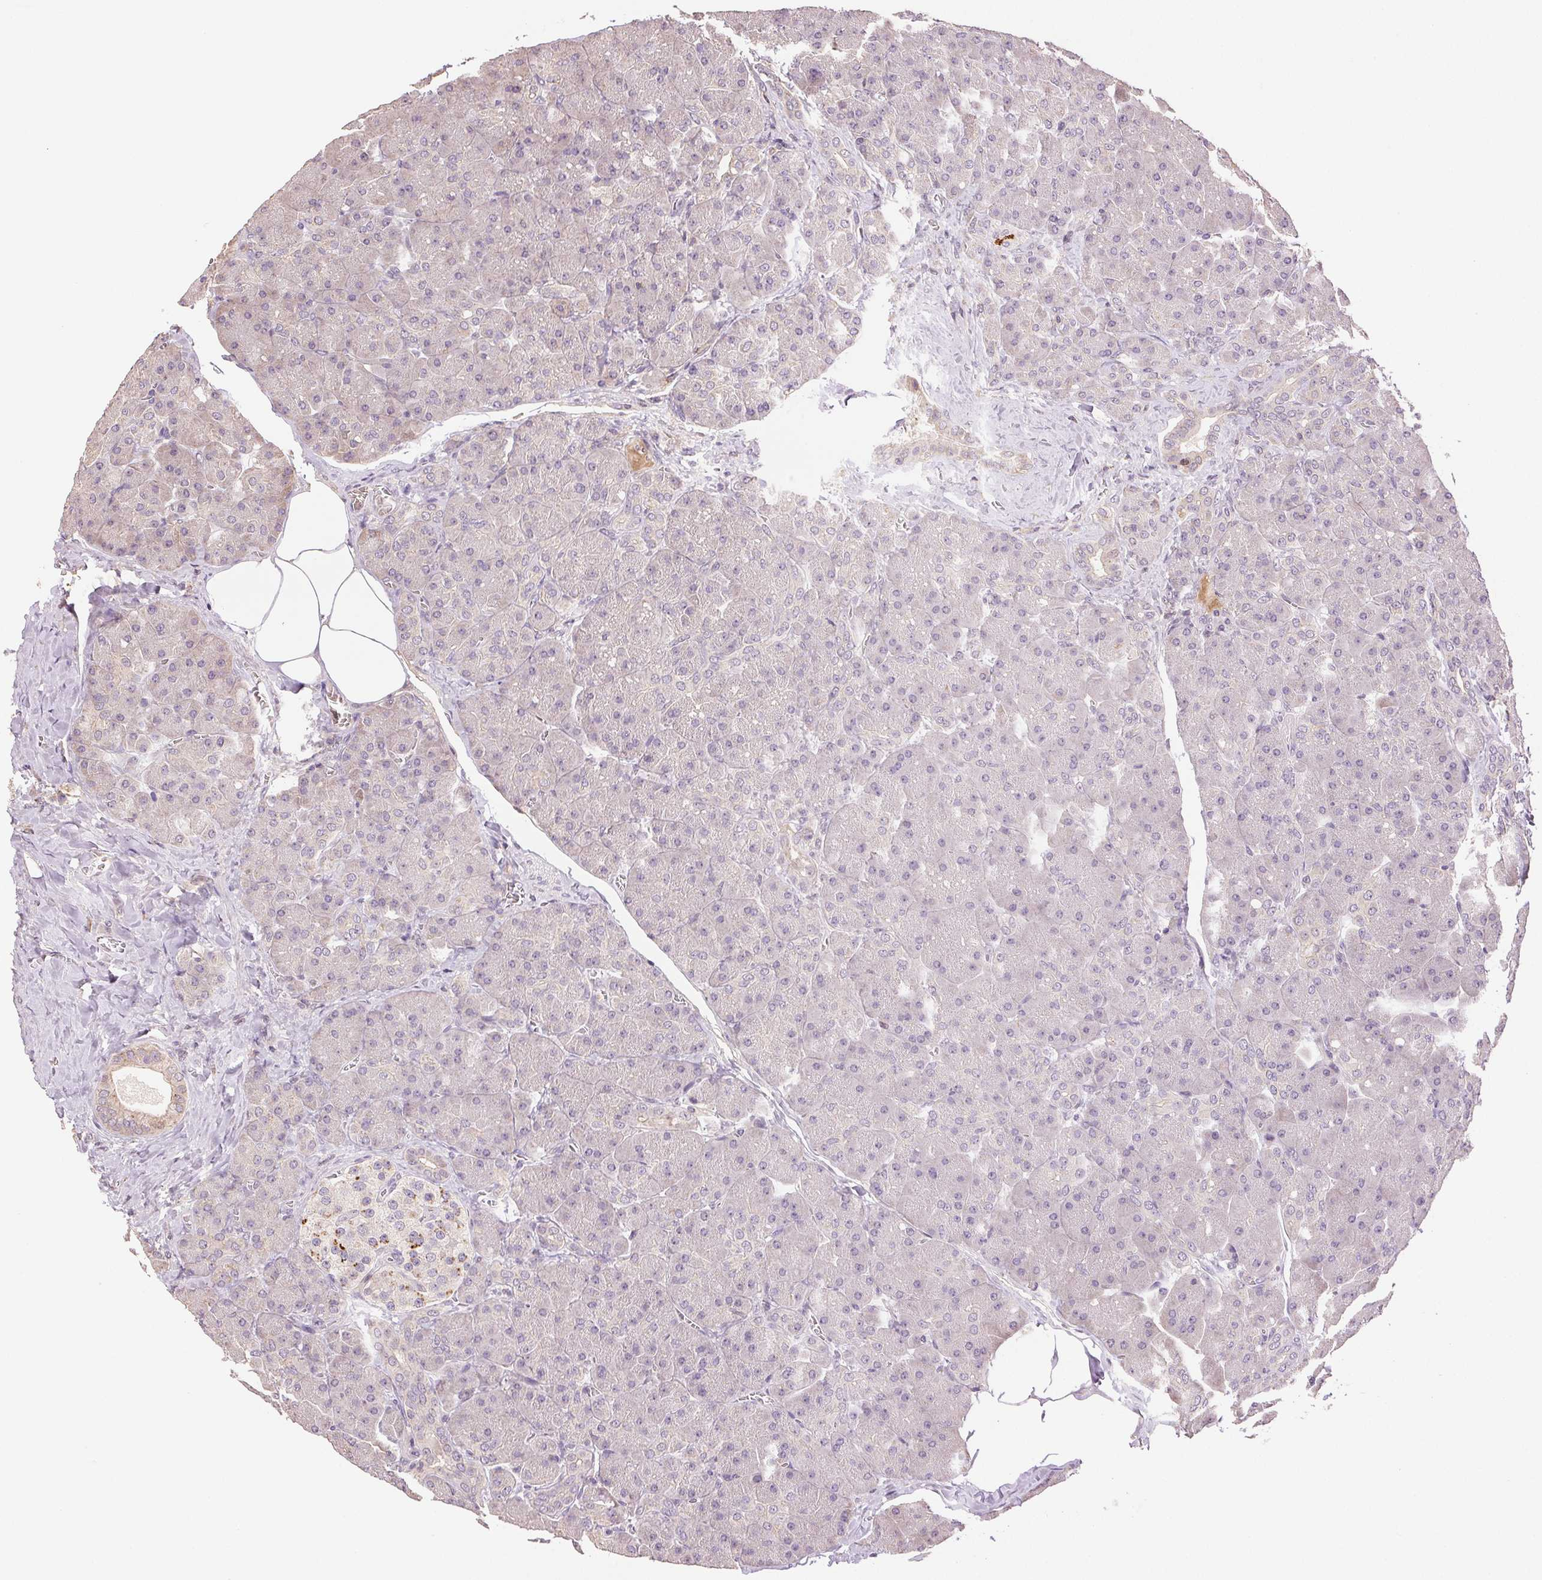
{"staining": {"intensity": "weak", "quantity": "<25%", "location": "cytoplasmic/membranous"}, "tissue": "pancreas", "cell_type": "Exocrine glandular cells", "image_type": "normal", "snomed": [{"axis": "morphology", "description": "Normal tissue, NOS"}, {"axis": "topography", "description": "Pancreas"}], "caption": "A high-resolution micrograph shows IHC staining of benign pancreas, which reveals no significant positivity in exocrine glandular cells. Brightfield microscopy of immunohistochemistry (IHC) stained with DAB (brown) and hematoxylin (blue), captured at high magnification.", "gene": "TMEM253", "patient": {"sex": "male", "age": 55}}